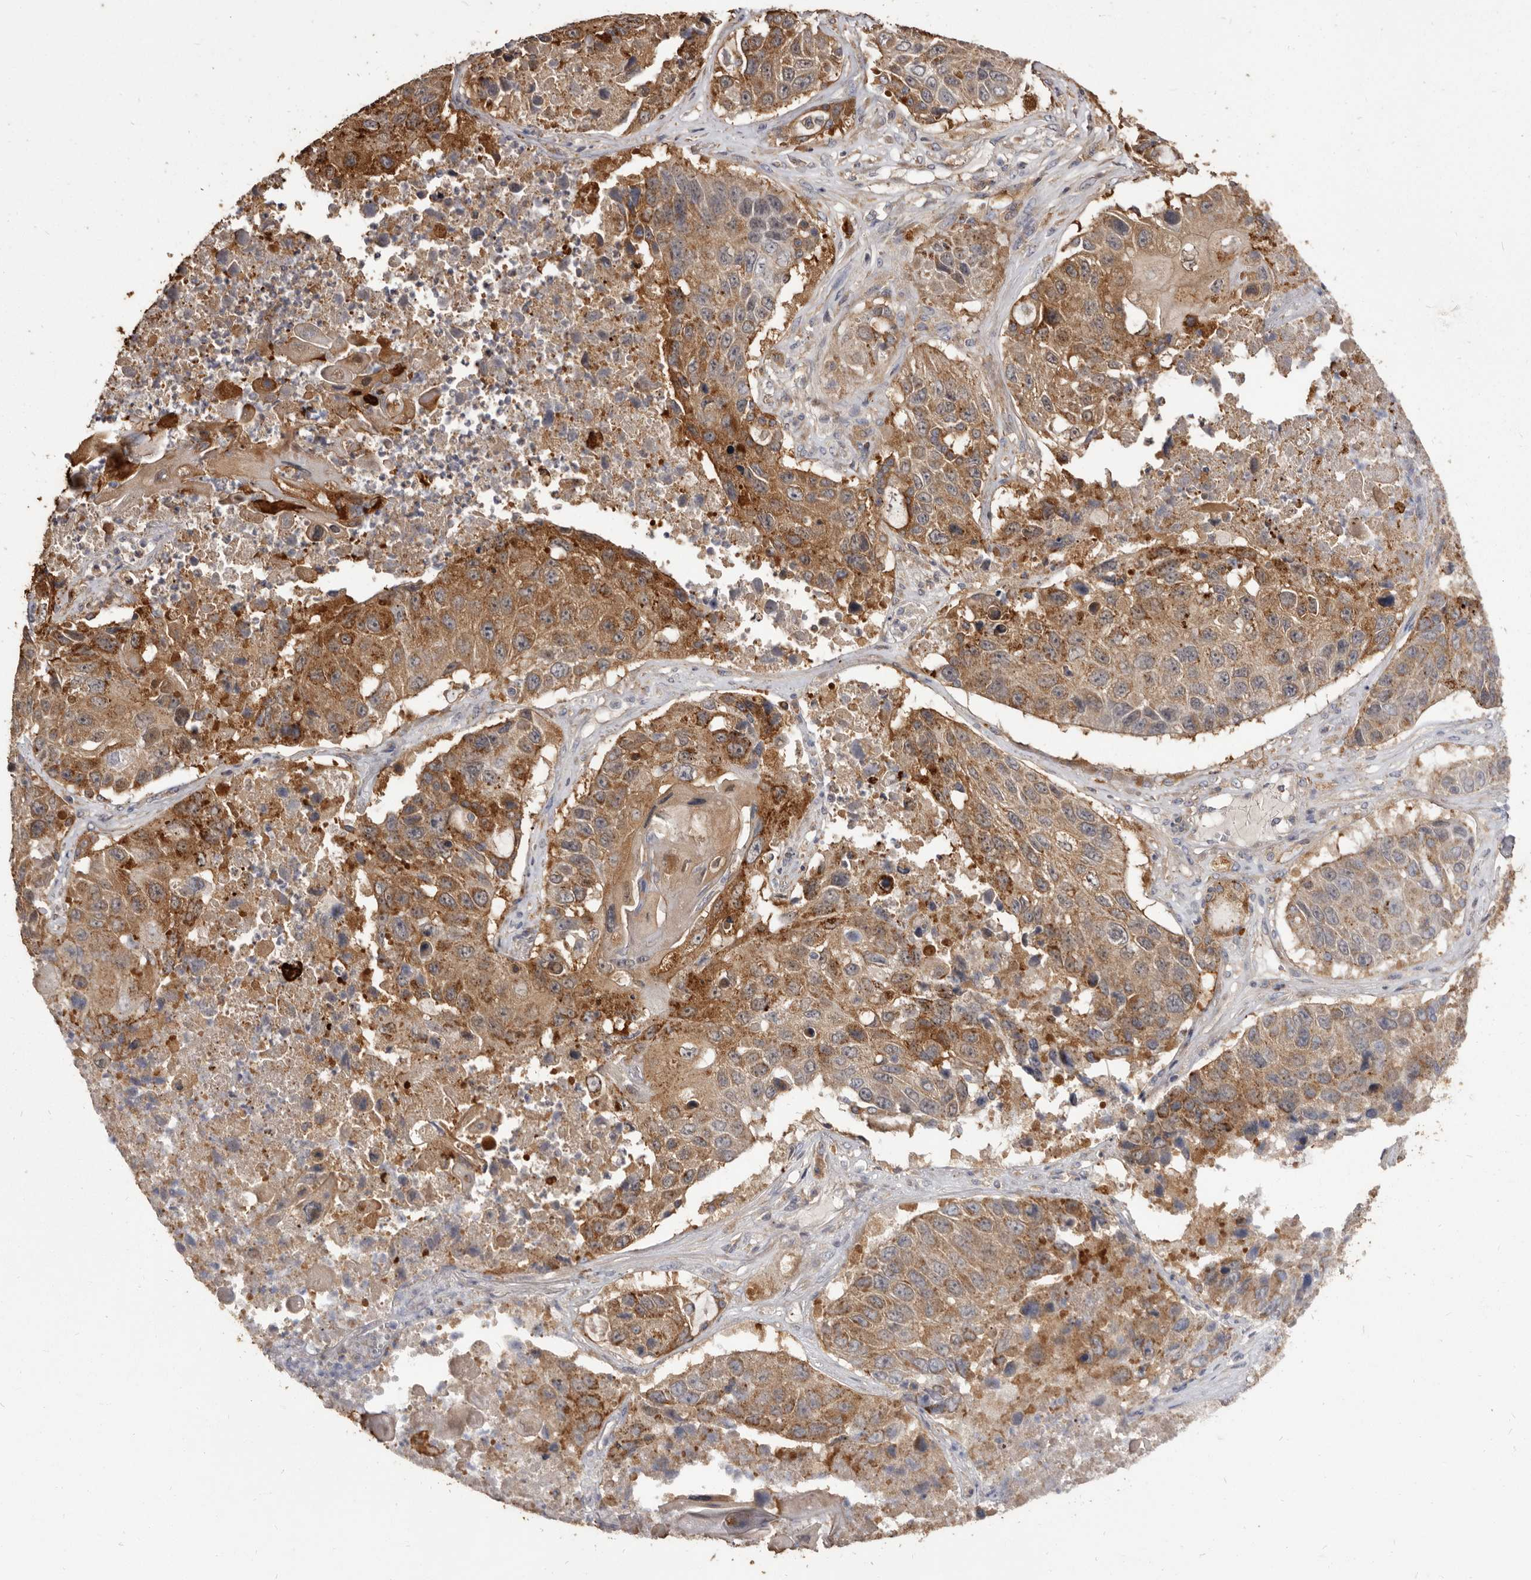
{"staining": {"intensity": "moderate", "quantity": ">75%", "location": "cytoplasmic/membranous"}, "tissue": "lung cancer", "cell_type": "Tumor cells", "image_type": "cancer", "snomed": [{"axis": "morphology", "description": "Squamous cell carcinoma, NOS"}, {"axis": "topography", "description": "Lung"}], "caption": "High-magnification brightfield microscopy of lung cancer (squamous cell carcinoma) stained with DAB (3,3'-diaminobenzidine) (brown) and counterstained with hematoxylin (blue). tumor cells exhibit moderate cytoplasmic/membranous staining is seen in approximately>75% of cells. (DAB (3,3'-diaminobenzidine) IHC, brown staining for protein, blue staining for nuclei).", "gene": "TPD52", "patient": {"sex": "male", "age": 61}}